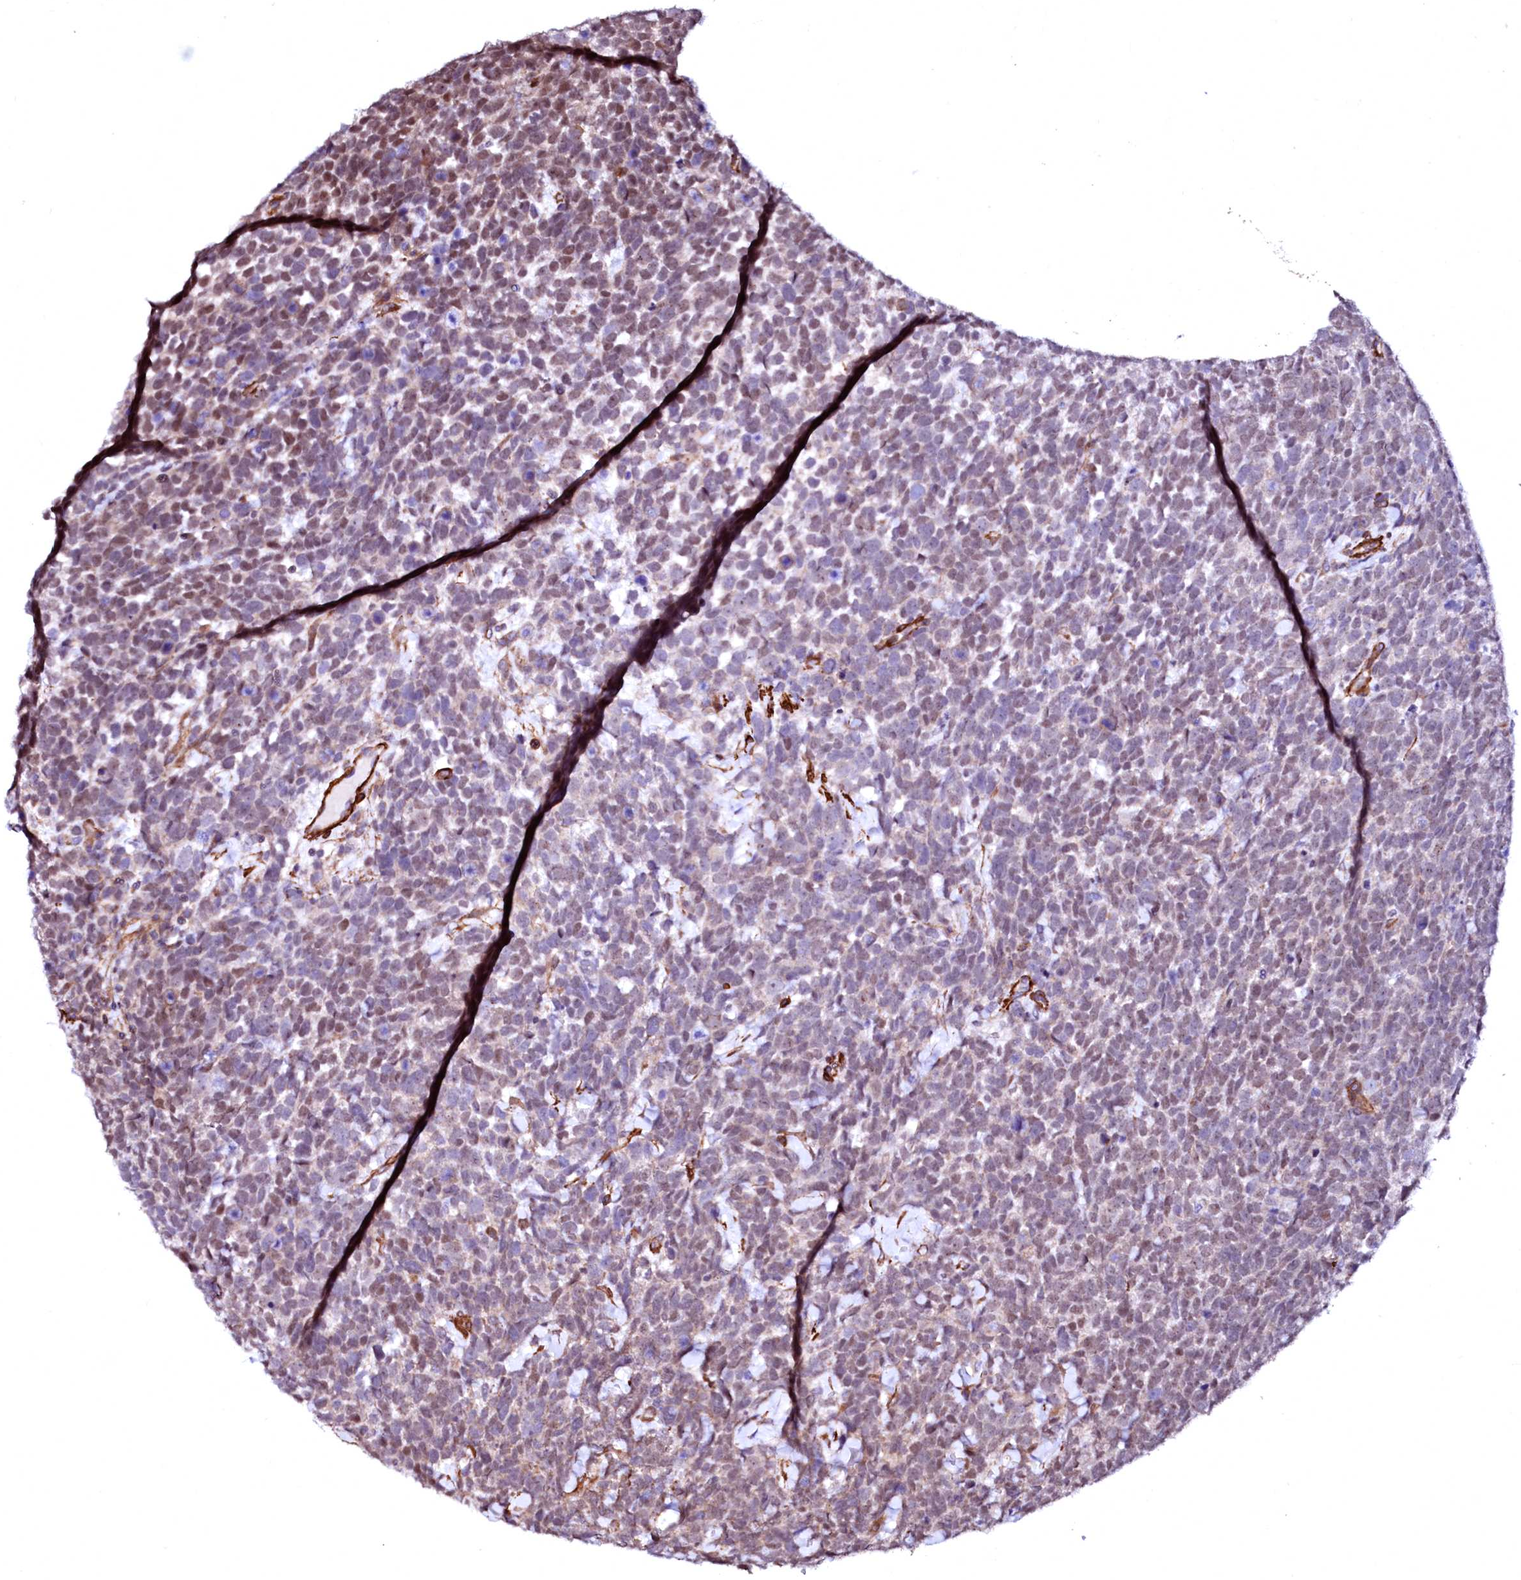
{"staining": {"intensity": "weak", "quantity": "25%-75%", "location": "nuclear"}, "tissue": "urothelial cancer", "cell_type": "Tumor cells", "image_type": "cancer", "snomed": [{"axis": "morphology", "description": "Urothelial carcinoma, High grade"}, {"axis": "topography", "description": "Urinary bladder"}], "caption": "Urothelial cancer stained for a protein exhibits weak nuclear positivity in tumor cells.", "gene": "GPR176", "patient": {"sex": "female", "age": 82}}